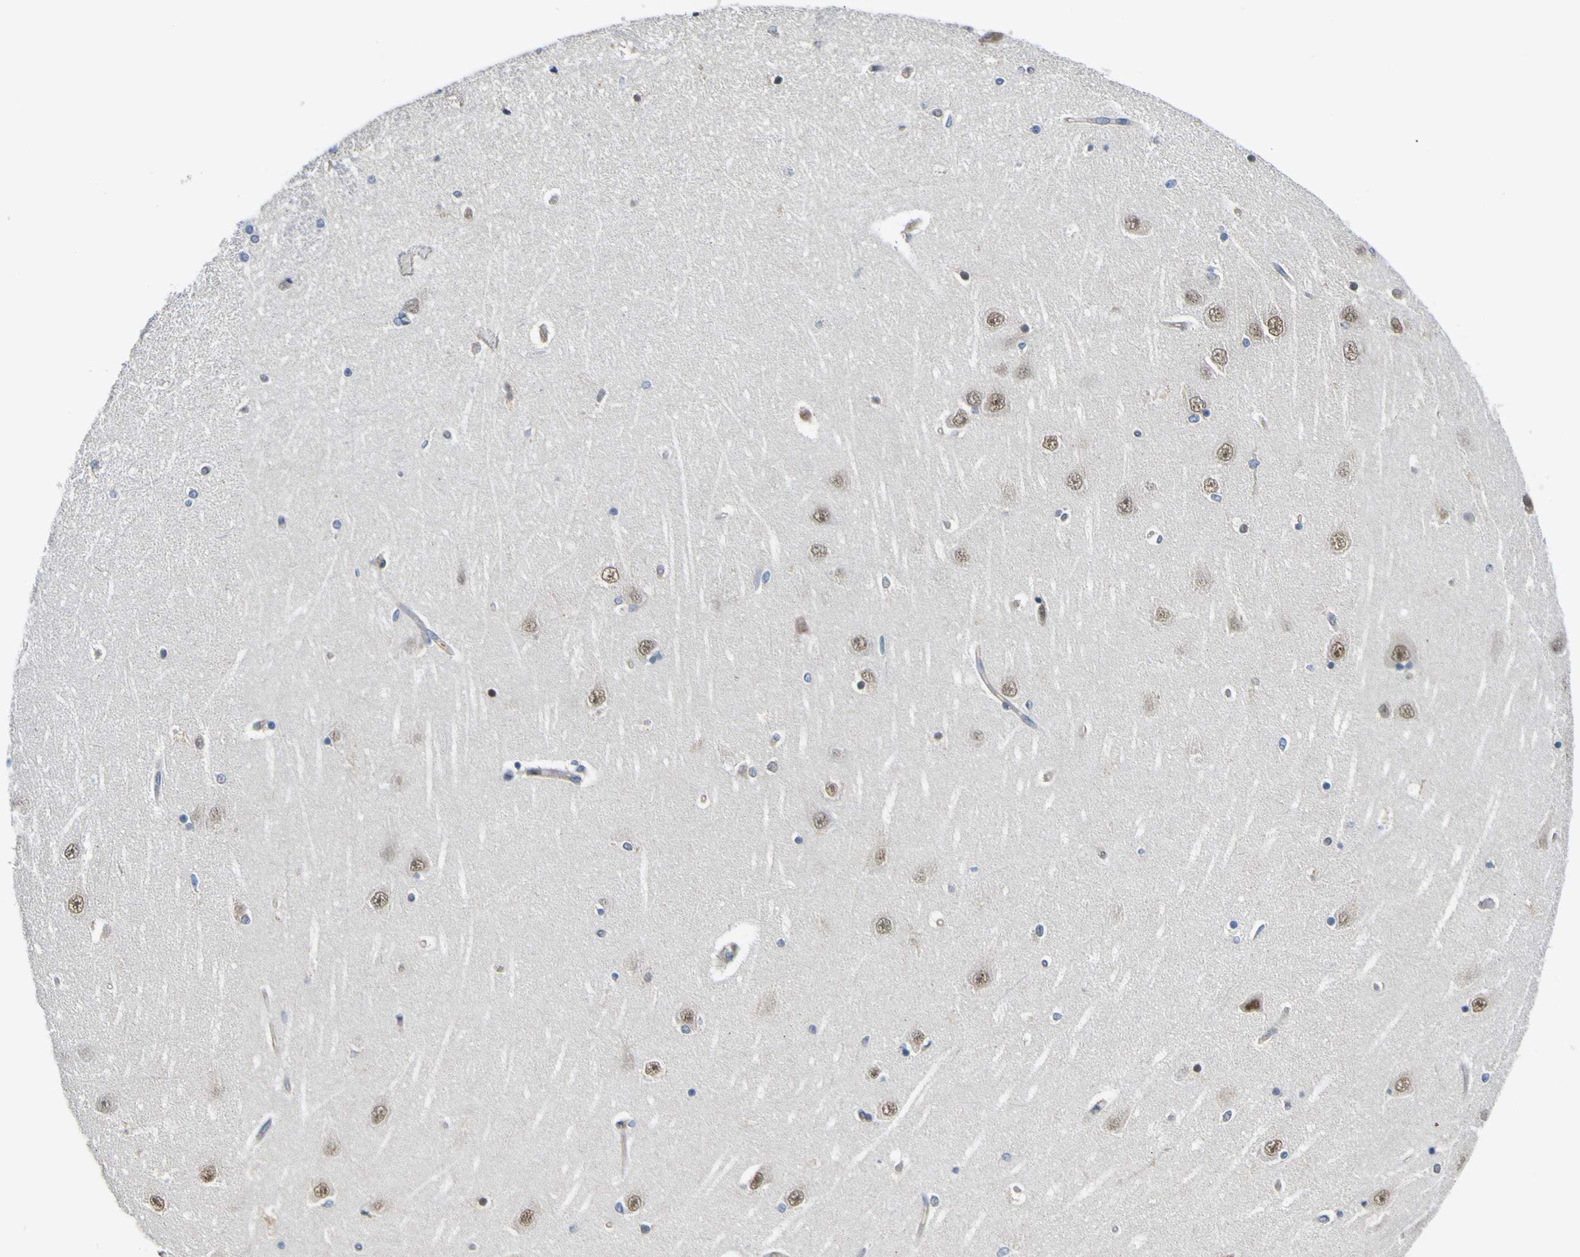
{"staining": {"intensity": "negative", "quantity": "none", "location": "none"}, "tissue": "hippocampus", "cell_type": "Glial cells", "image_type": "normal", "snomed": [{"axis": "morphology", "description": "Normal tissue, NOS"}, {"axis": "topography", "description": "Hippocampus"}], "caption": "Immunohistochemistry image of unremarkable human hippocampus stained for a protein (brown), which displays no positivity in glial cells.", "gene": "KDM7A", "patient": {"sex": "female", "age": 54}}